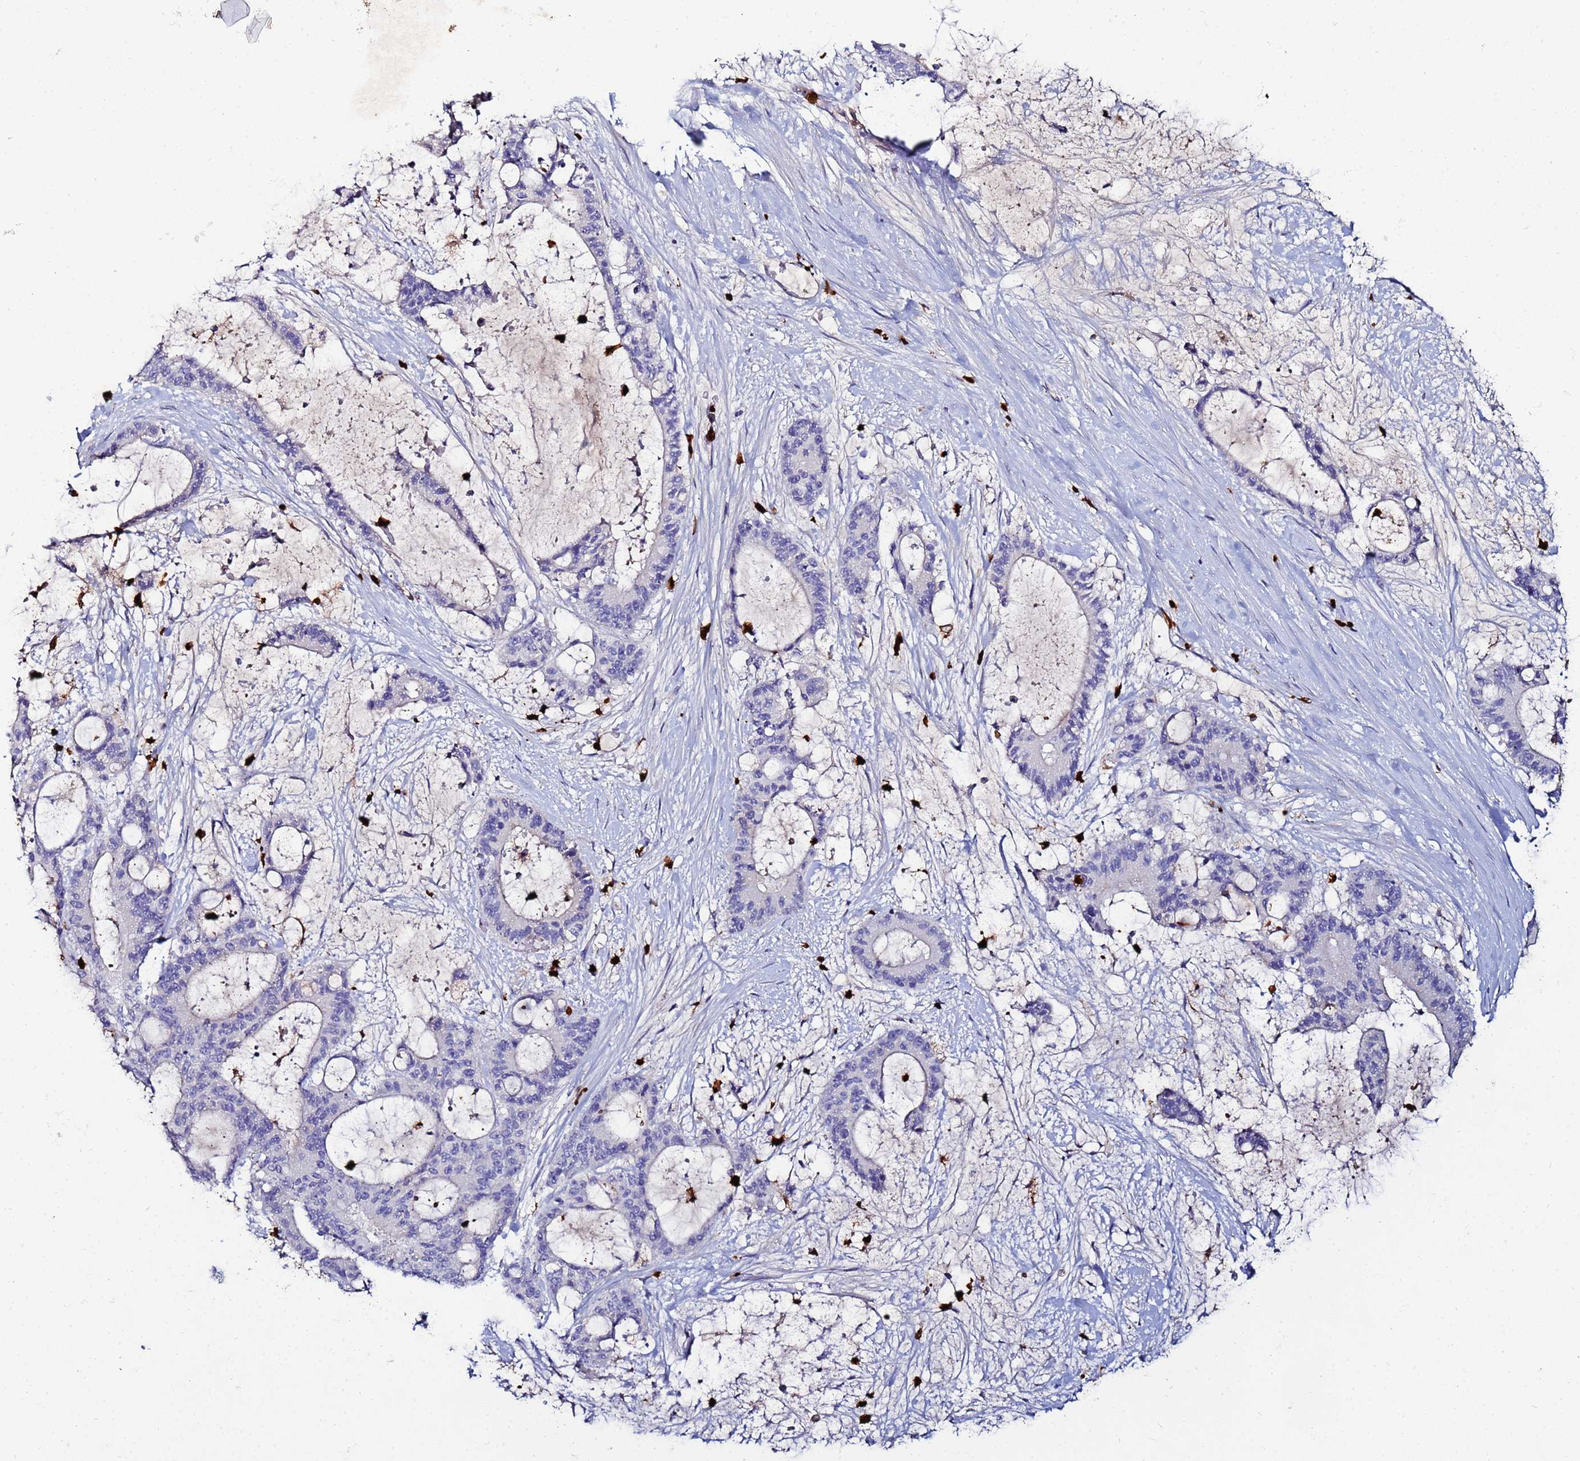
{"staining": {"intensity": "negative", "quantity": "none", "location": "none"}, "tissue": "liver cancer", "cell_type": "Tumor cells", "image_type": "cancer", "snomed": [{"axis": "morphology", "description": "Normal tissue, NOS"}, {"axis": "morphology", "description": "Cholangiocarcinoma"}, {"axis": "topography", "description": "Liver"}, {"axis": "topography", "description": "Peripheral nerve tissue"}], "caption": "Liver cholangiocarcinoma was stained to show a protein in brown. There is no significant positivity in tumor cells.", "gene": "TUBAL3", "patient": {"sex": "female", "age": 73}}